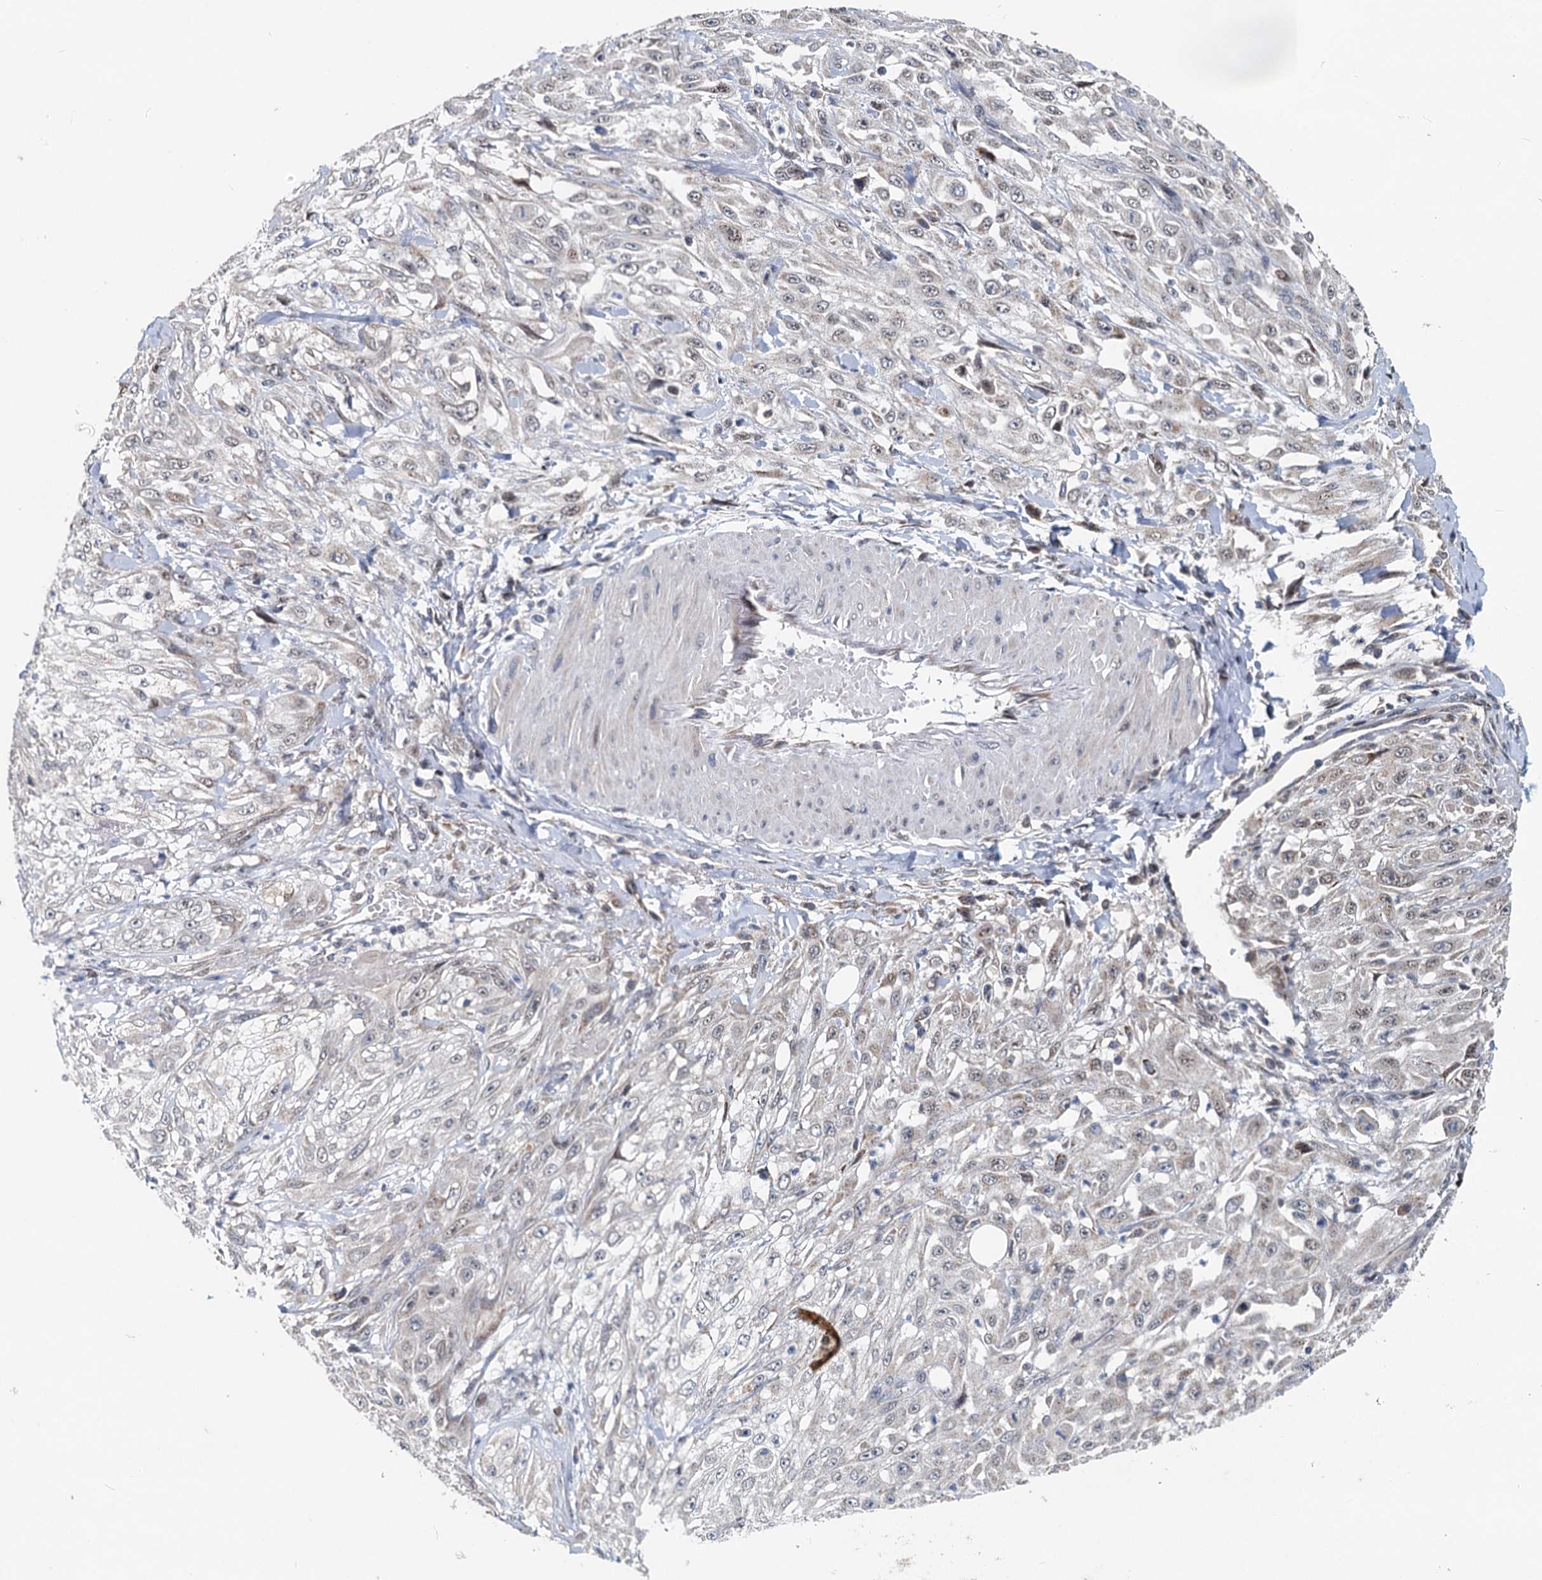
{"staining": {"intensity": "weak", "quantity": "25%-75%", "location": "nuclear"}, "tissue": "skin cancer", "cell_type": "Tumor cells", "image_type": "cancer", "snomed": [{"axis": "morphology", "description": "Squamous cell carcinoma, NOS"}, {"axis": "morphology", "description": "Squamous cell carcinoma, metastatic, NOS"}, {"axis": "topography", "description": "Skin"}, {"axis": "topography", "description": "Lymph node"}], "caption": "About 25%-75% of tumor cells in skin cancer reveal weak nuclear protein staining as visualized by brown immunohistochemical staining.", "gene": "RITA1", "patient": {"sex": "male", "age": 75}}